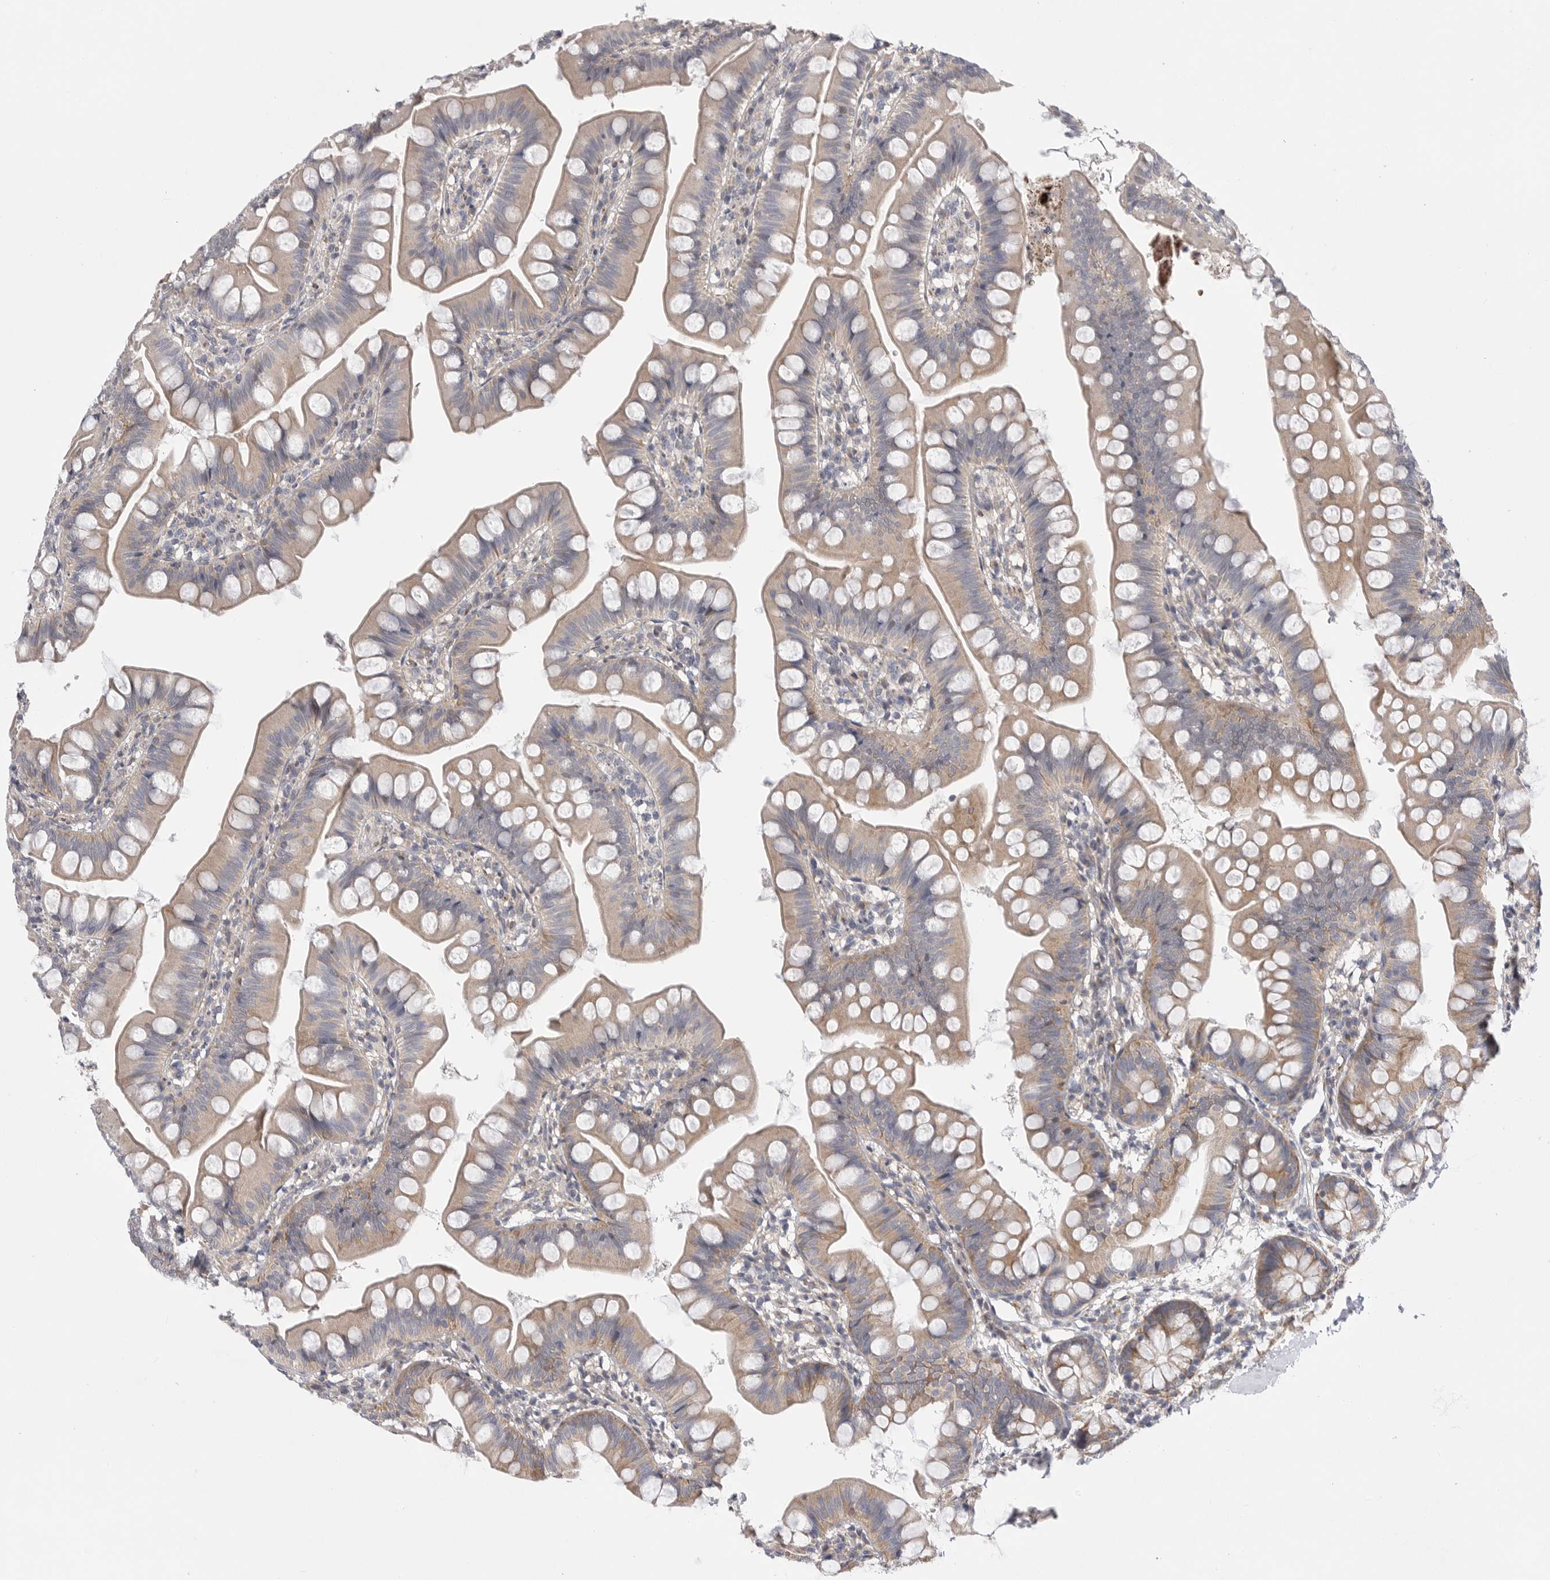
{"staining": {"intensity": "moderate", "quantity": "25%-75%", "location": "cytoplasmic/membranous"}, "tissue": "small intestine", "cell_type": "Glandular cells", "image_type": "normal", "snomed": [{"axis": "morphology", "description": "Normal tissue, NOS"}, {"axis": "topography", "description": "Small intestine"}], "caption": "About 25%-75% of glandular cells in normal small intestine reveal moderate cytoplasmic/membranous protein positivity as visualized by brown immunohistochemical staining.", "gene": "FBXO43", "patient": {"sex": "male", "age": 7}}